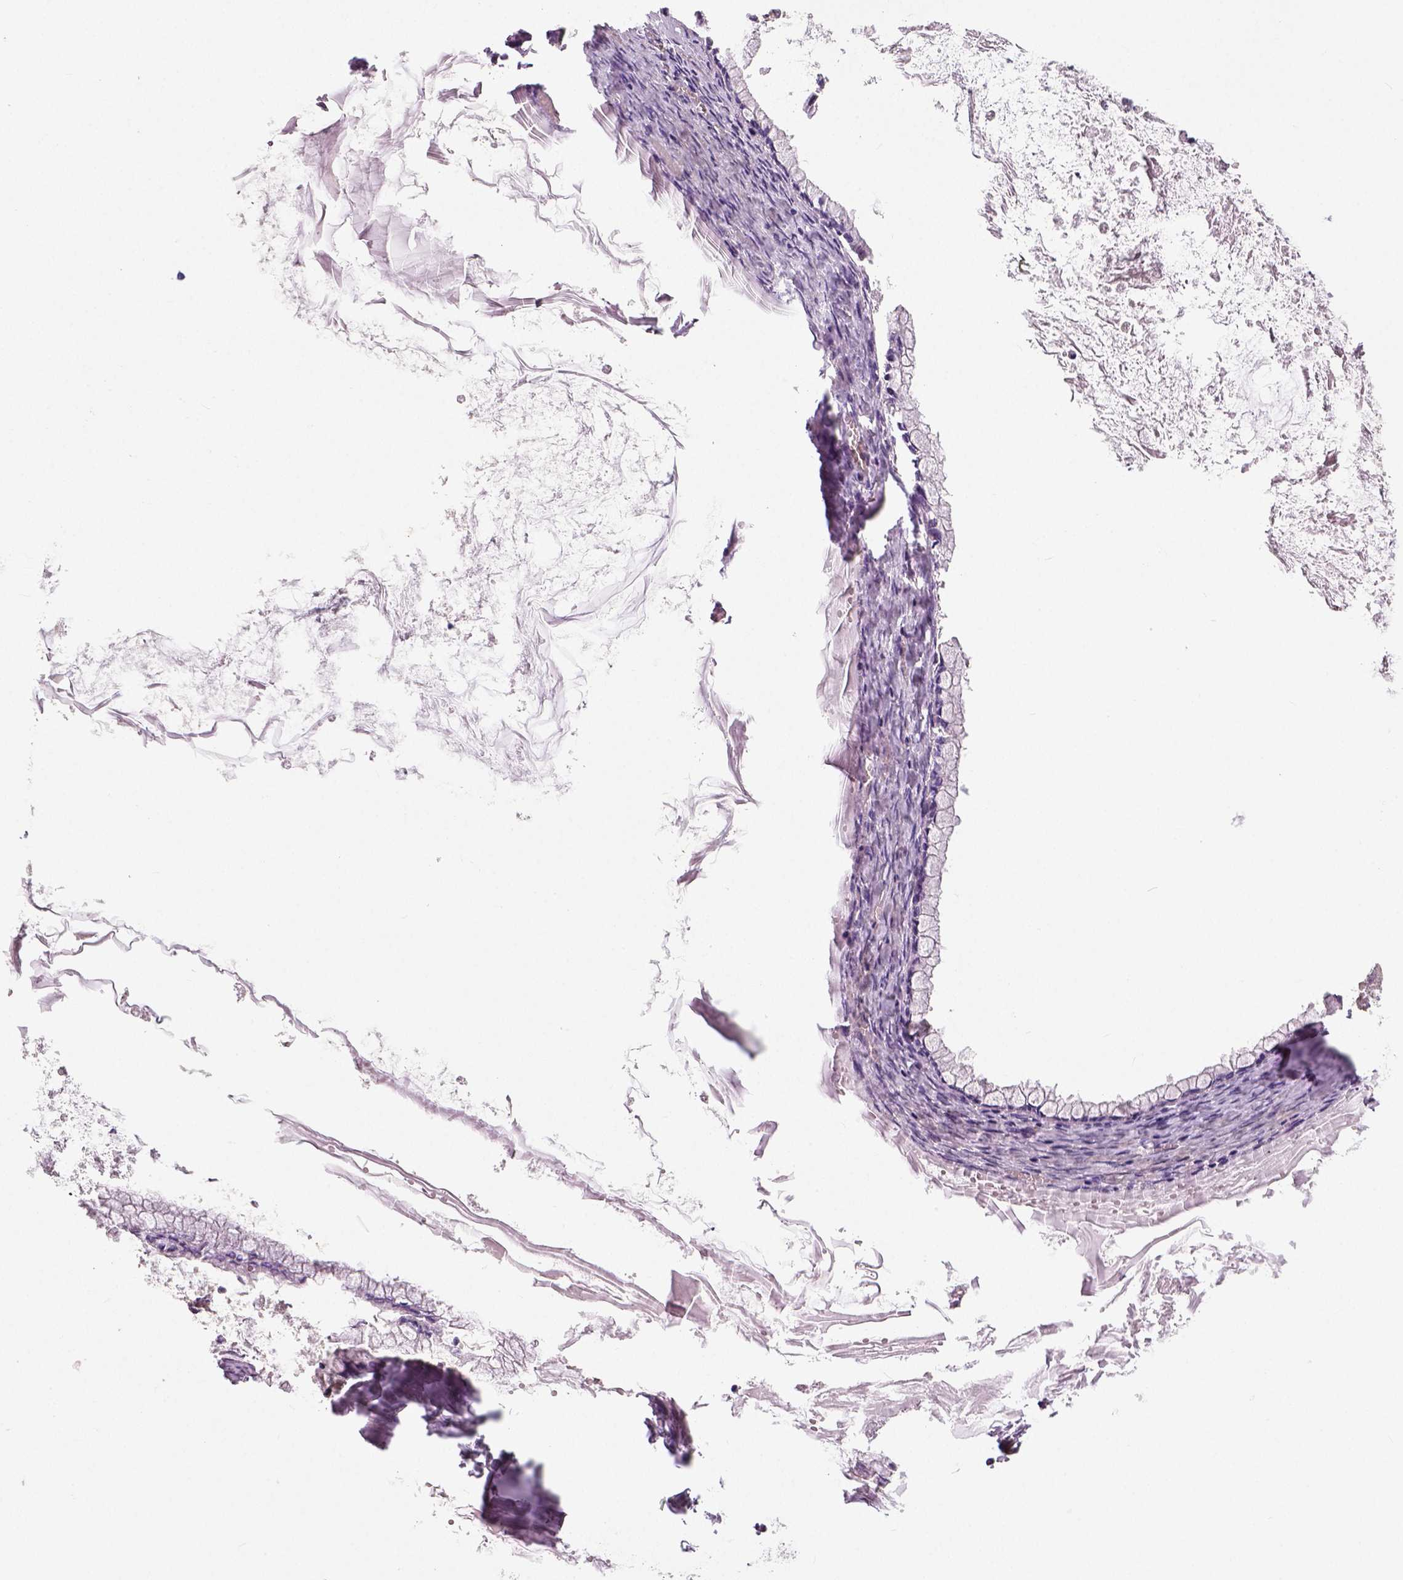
{"staining": {"intensity": "negative", "quantity": "none", "location": "none"}, "tissue": "ovarian cancer", "cell_type": "Tumor cells", "image_type": "cancer", "snomed": [{"axis": "morphology", "description": "Cystadenocarcinoma, mucinous, NOS"}, {"axis": "topography", "description": "Ovary"}], "caption": "Ovarian cancer (mucinous cystadenocarcinoma) was stained to show a protein in brown. There is no significant staining in tumor cells. The staining was performed using DAB (3,3'-diaminobenzidine) to visualize the protein expression in brown, while the nuclei were stained in blue with hematoxylin (Magnification: 20x).", "gene": "NECAB1", "patient": {"sex": "female", "age": 67}}